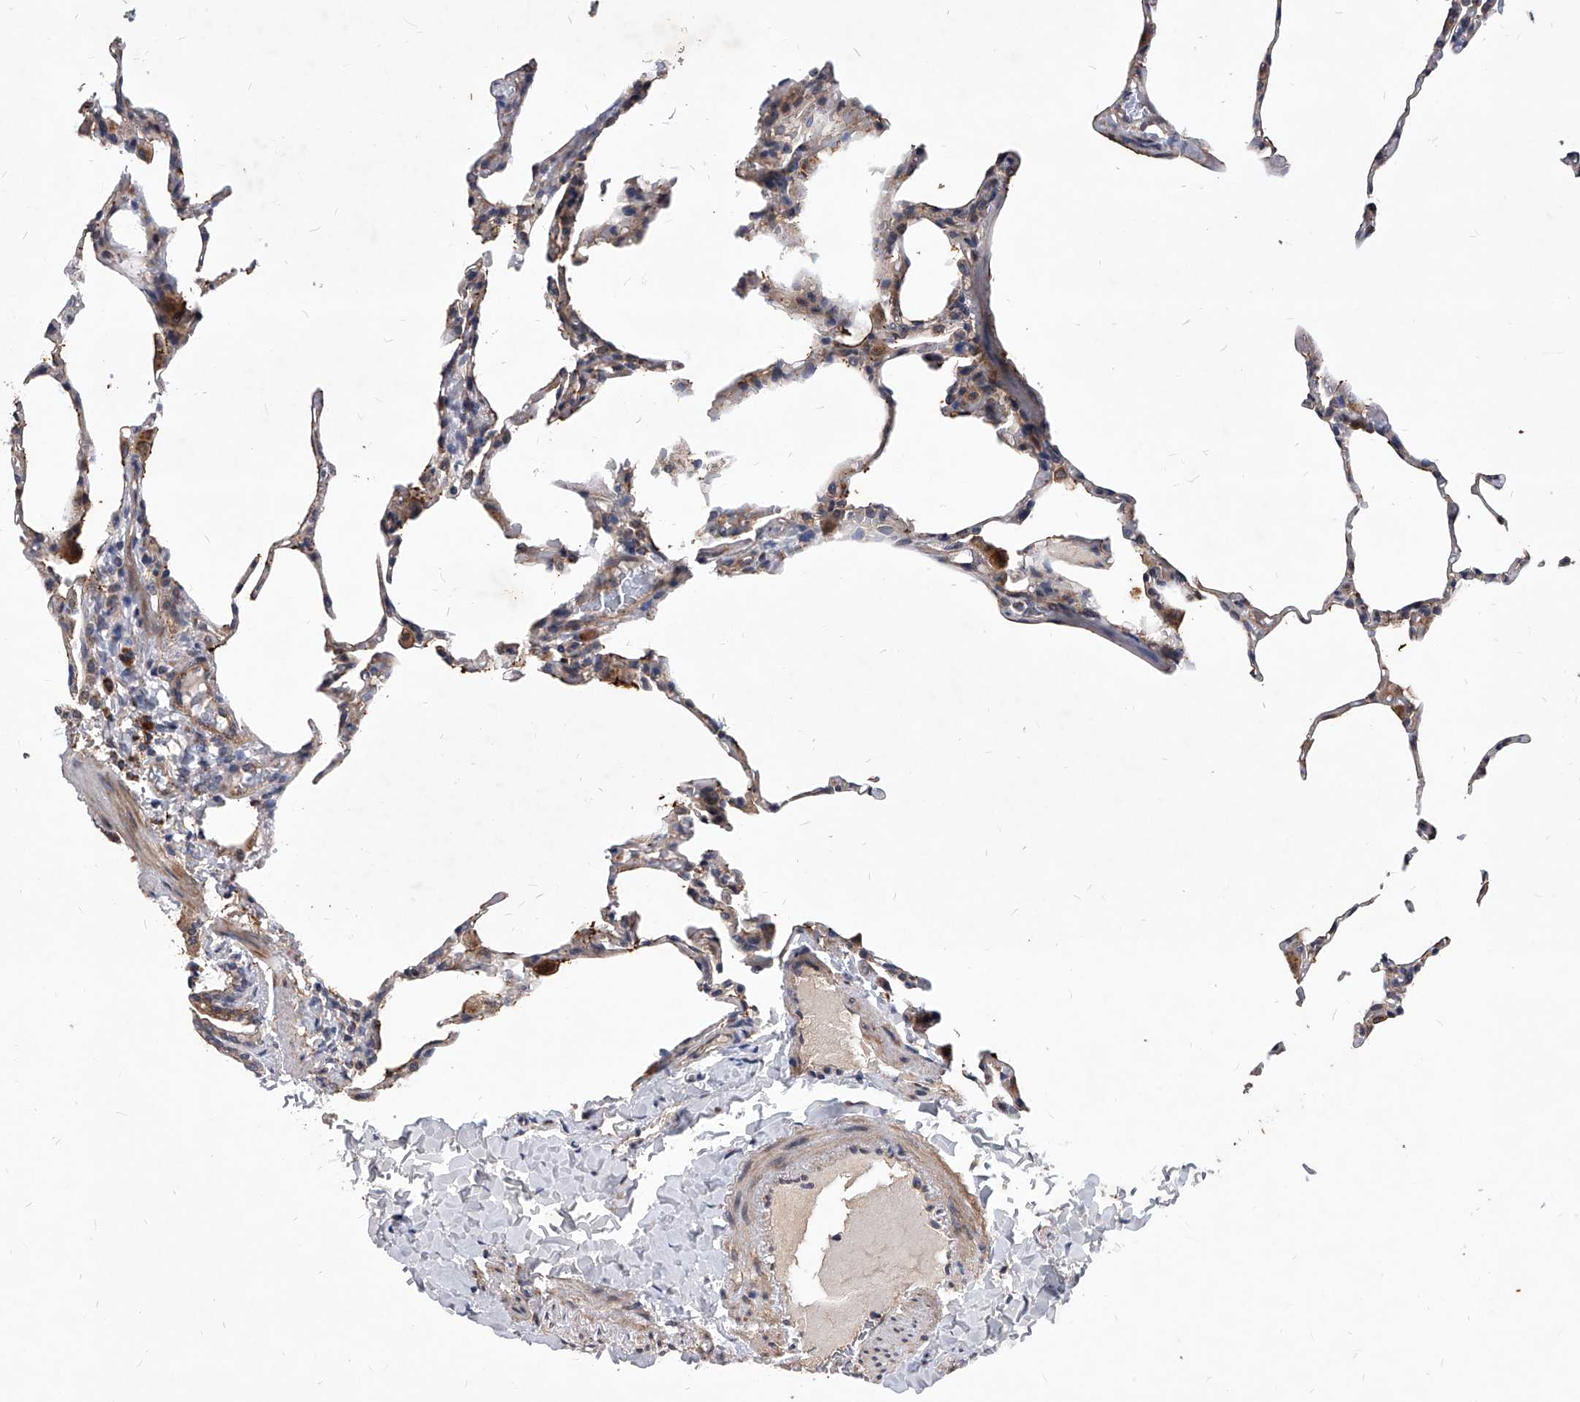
{"staining": {"intensity": "moderate", "quantity": "<25%", "location": "cytoplasmic/membranous"}, "tissue": "lung", "cell_type": "Alveolar cells", "image_type": "normal", "snomed": [{"axis": "morphology", "description": "Normal tissue, NOS"}, {"axis": "topography", "description": "Lung"}], "caption": "Moderate cytoplasmic/membranous expression is seen in approximately <25% of alveolar cells in benign lung. The staining was performed using DAB (3,3'-diaminobenzidine) to visualize the protein expression in brown, while the nuclei were stained in blue with hematoxylin (Magnification: 20x).", "gene": "SOBP", "patient": {"sex": "male", "age": 20}}